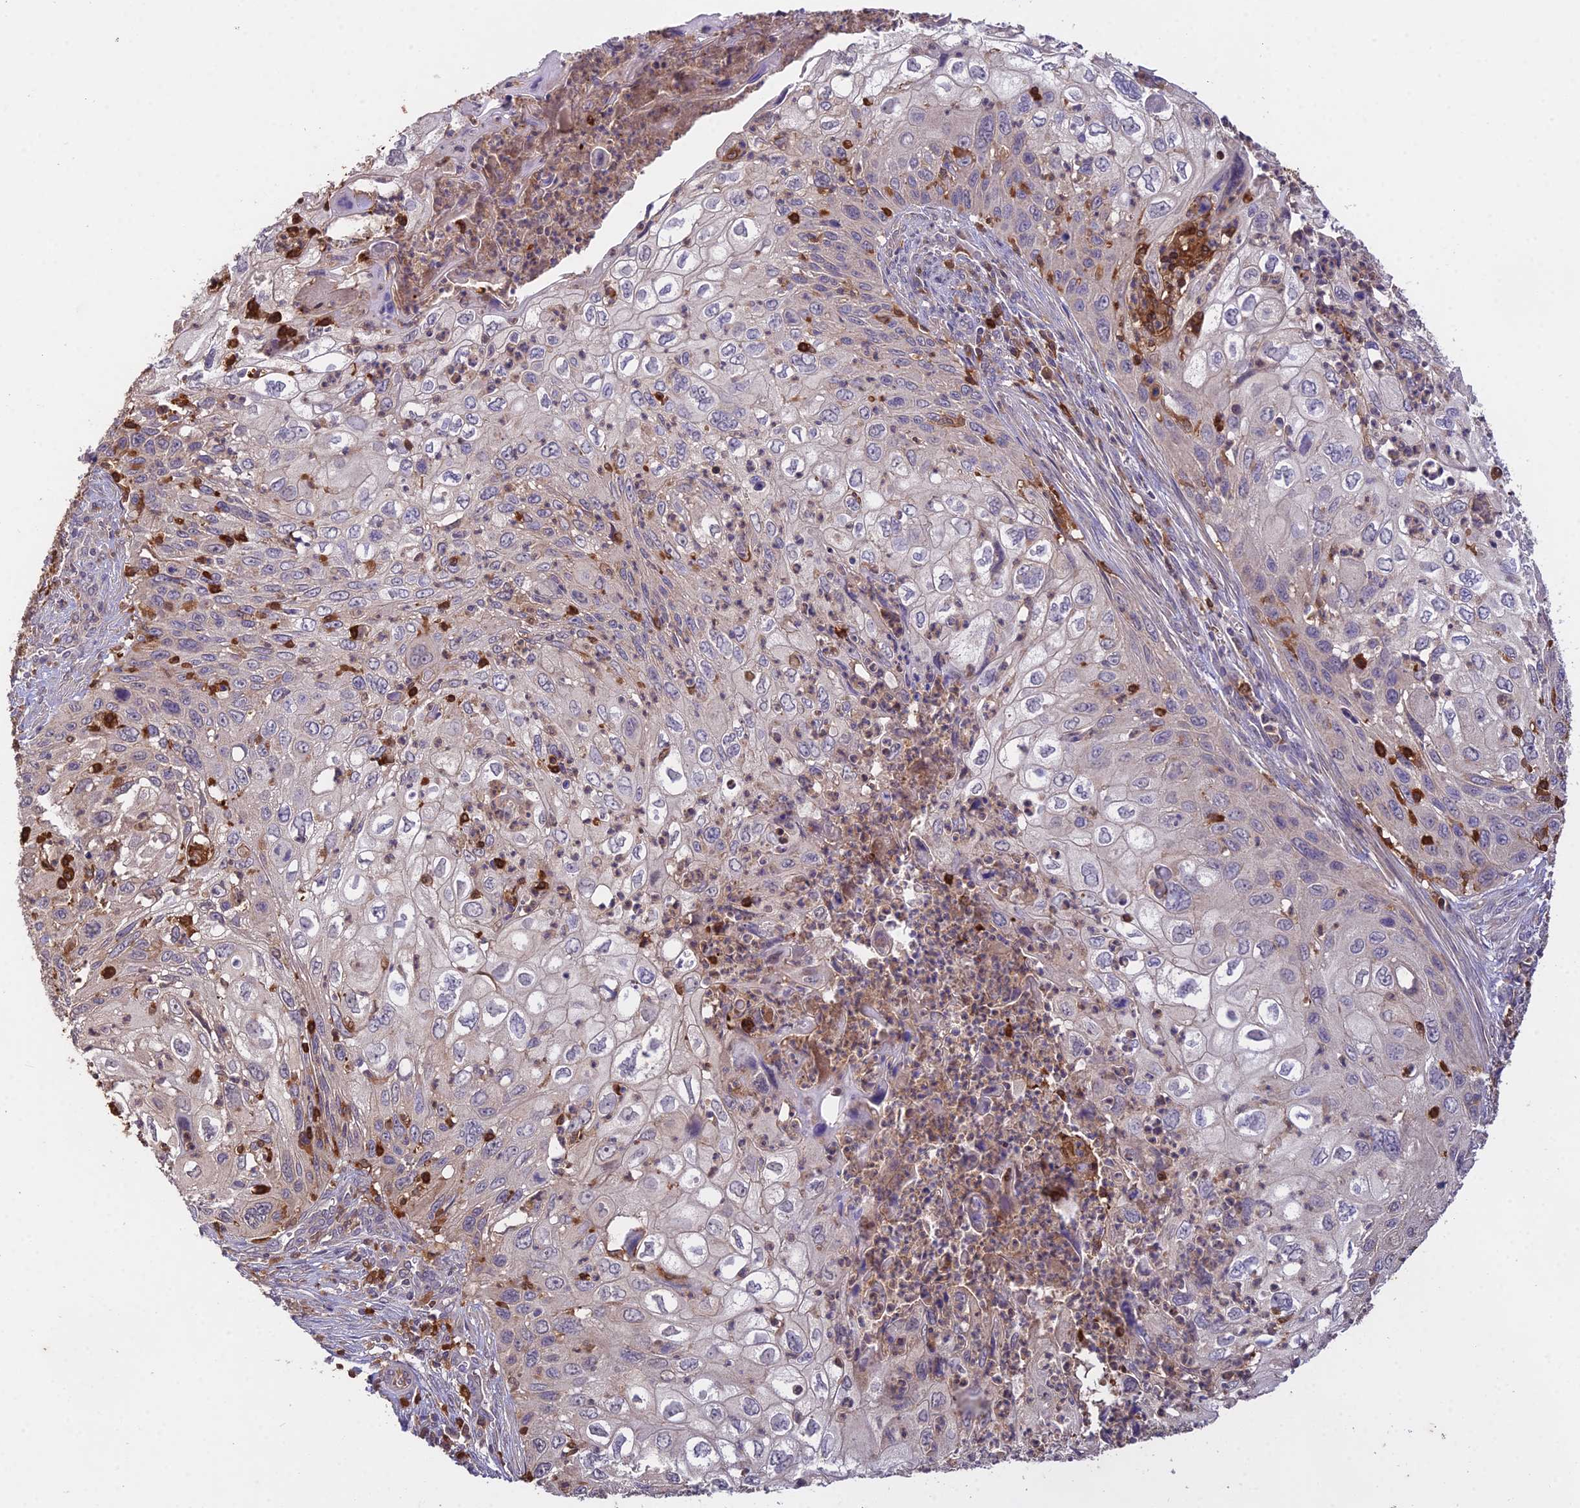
{"staining": {"intensity": "negative", "quantity": "none", "location": "none"}, "tissue": "cervical cancer", "cell_type": "Tumor cells", "image_type": "cancer", "snomed": [{"axis": "morphology", "description": "Squamous cell carcinoma, NOS"}, {"axis": "topography", "description": "Cervix"}], "caption": "Tumor cells are negative for protein expression in human cervical cancer.", "gene": "FBP1", "patient": {"sex": "female", "age": 70}}